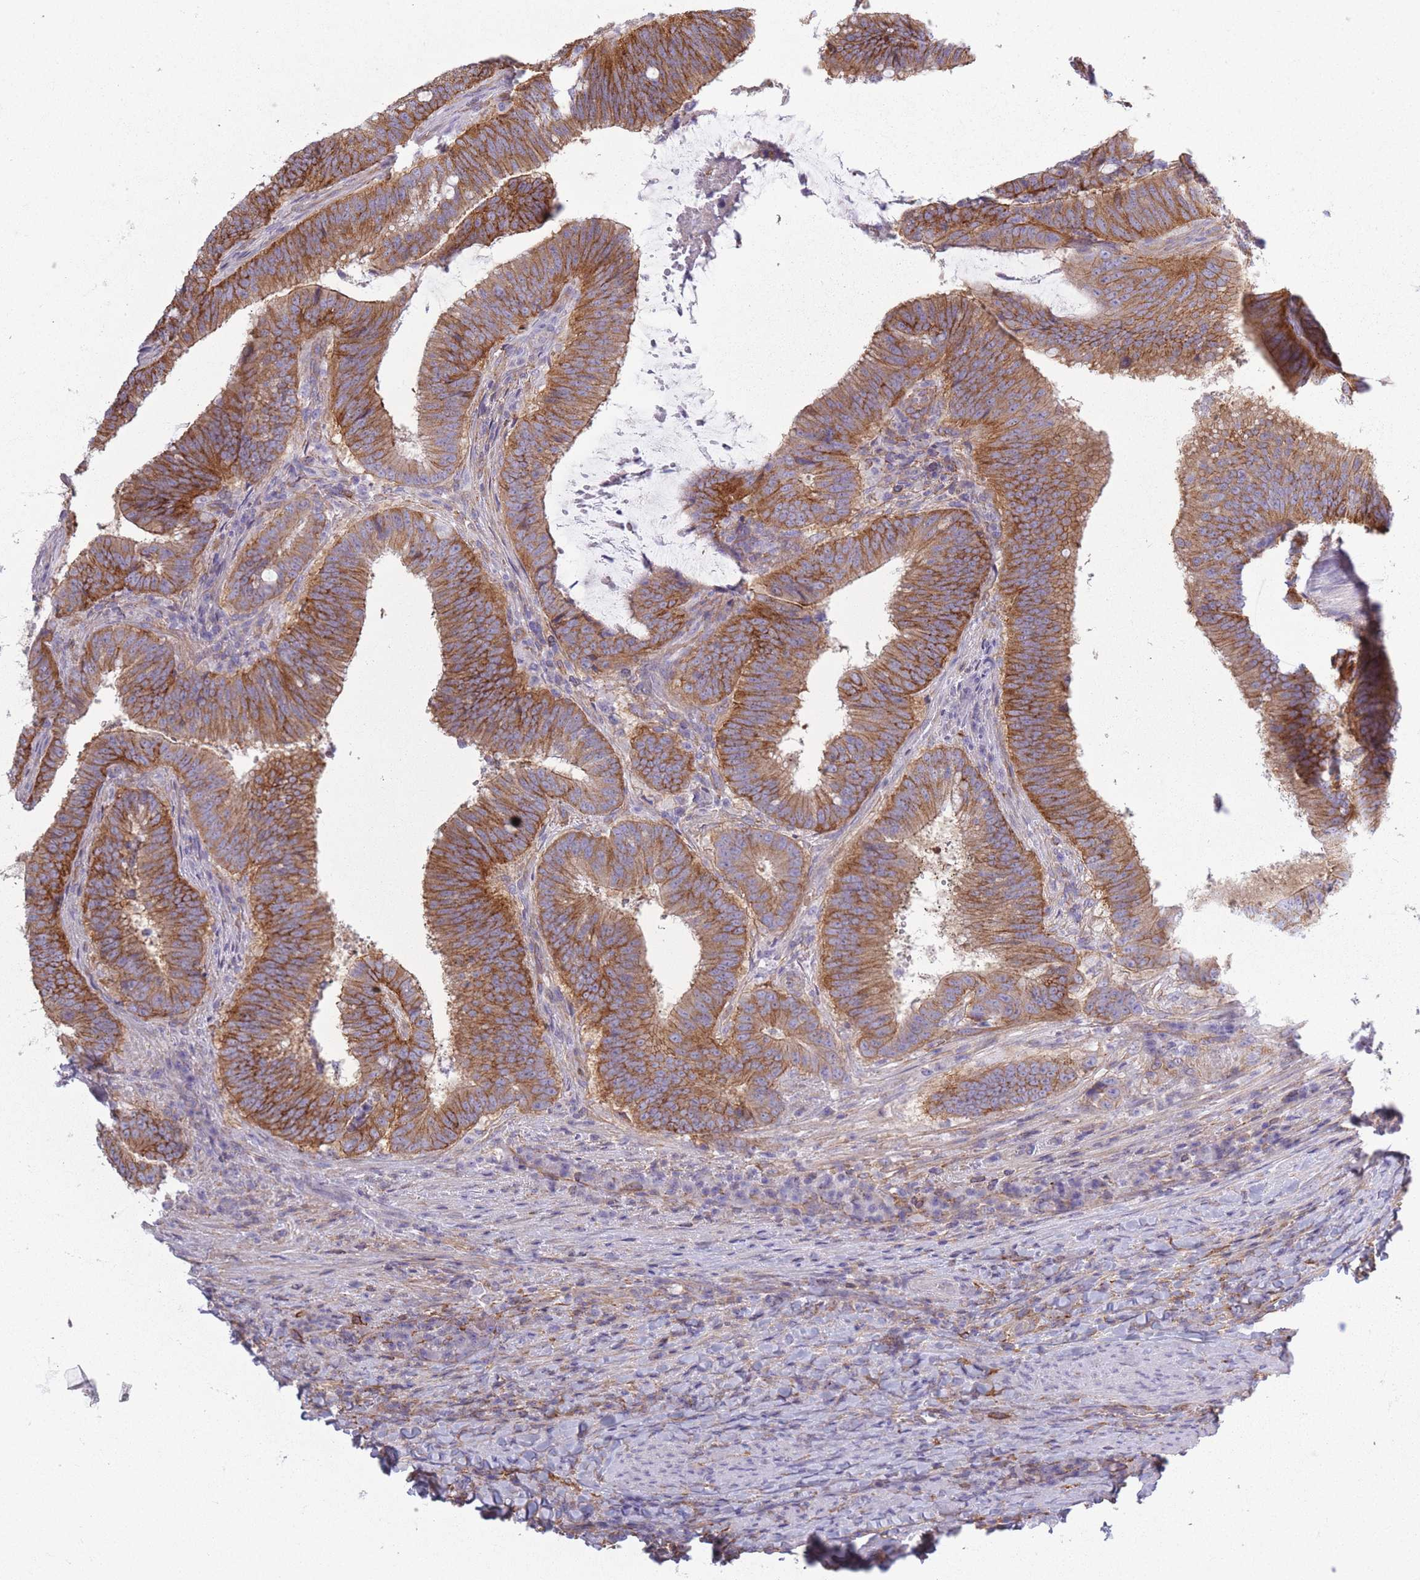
{"staining": {"intensity": "moderate", "quantity": ">75%", "location": "cytoplasmic/membranous"}, "tissue": "colorectal cancer", "cell_type": "Tumor cells", "image_type": "cancer", "snomed": [{"axis": "morphology", "description": "Adenocarcinoma, NOS"}, {"axis": "topography", "description": "Colon"}], "caption": "Protein expression by immunohistochemistry reveals moderate cytoplasmic/membranous expression in approximately >75% of tumor cells in colorectal cancer.", "gene": "ADD1", "patient": {"sex": "female", "age": 43}}